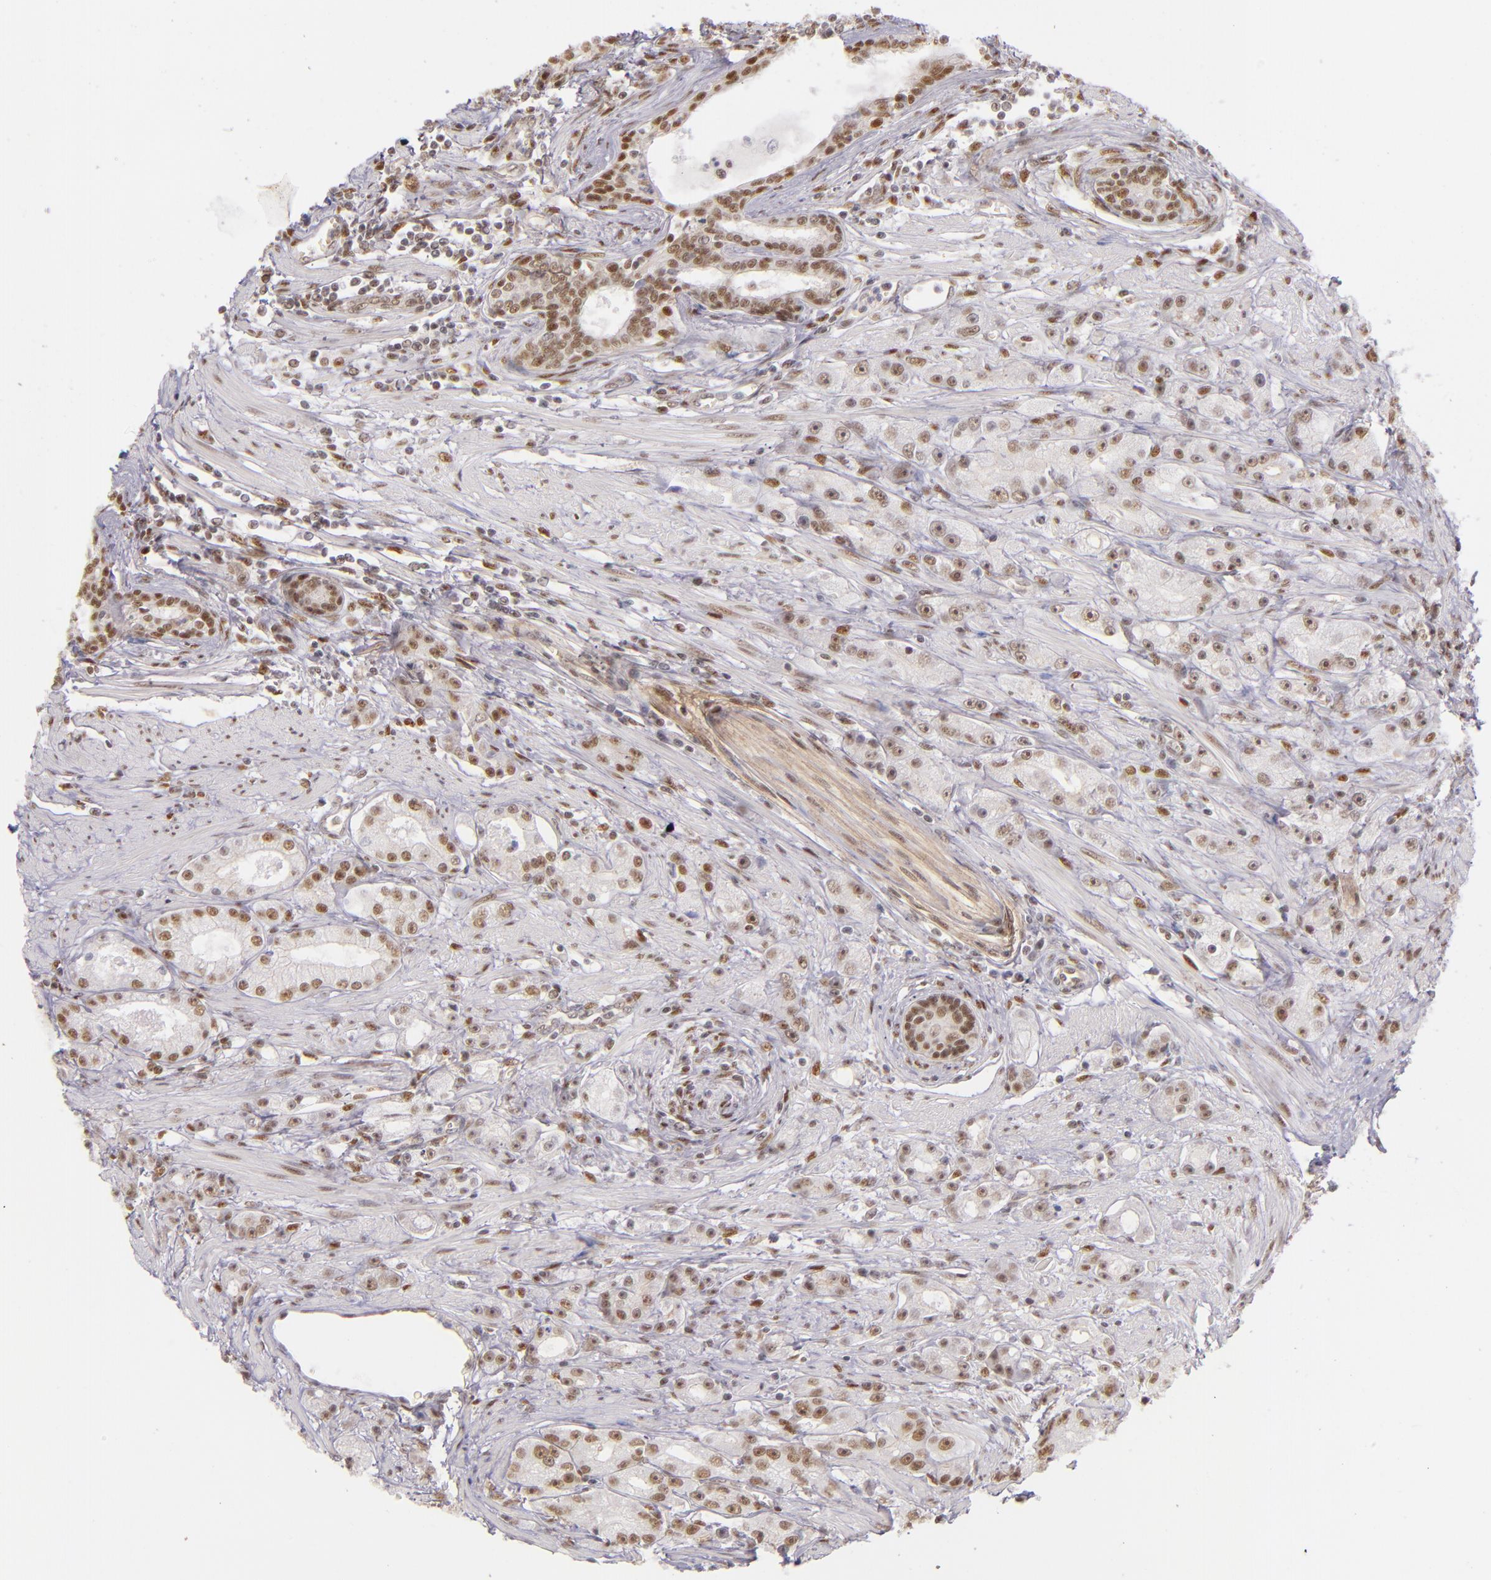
{"staining": {"intensity": "moderate", "quantity": "25%-75%", "location": "nuclear"}, "tissue": "prostate cancer", "cell_type": "Tumor cells", "image_type": "cancer", "snomed": [{"axis": "morphology", "description": "Adenocarcinoma, Medium grade"}, {"axis": "topography", "description": "Prostate"}], "caption": "This micrograph reveals prostate cancer (medium-grade adenocarcinoma) stained with immunohistochemistry (IHC) to label a protein in brown. The nuclear of tumor cells show moderate positivity for the protein. Nuclei are counter-stained blue.", "gene": "NCOR2", "patient": {"sex": "male", "age": 72}}